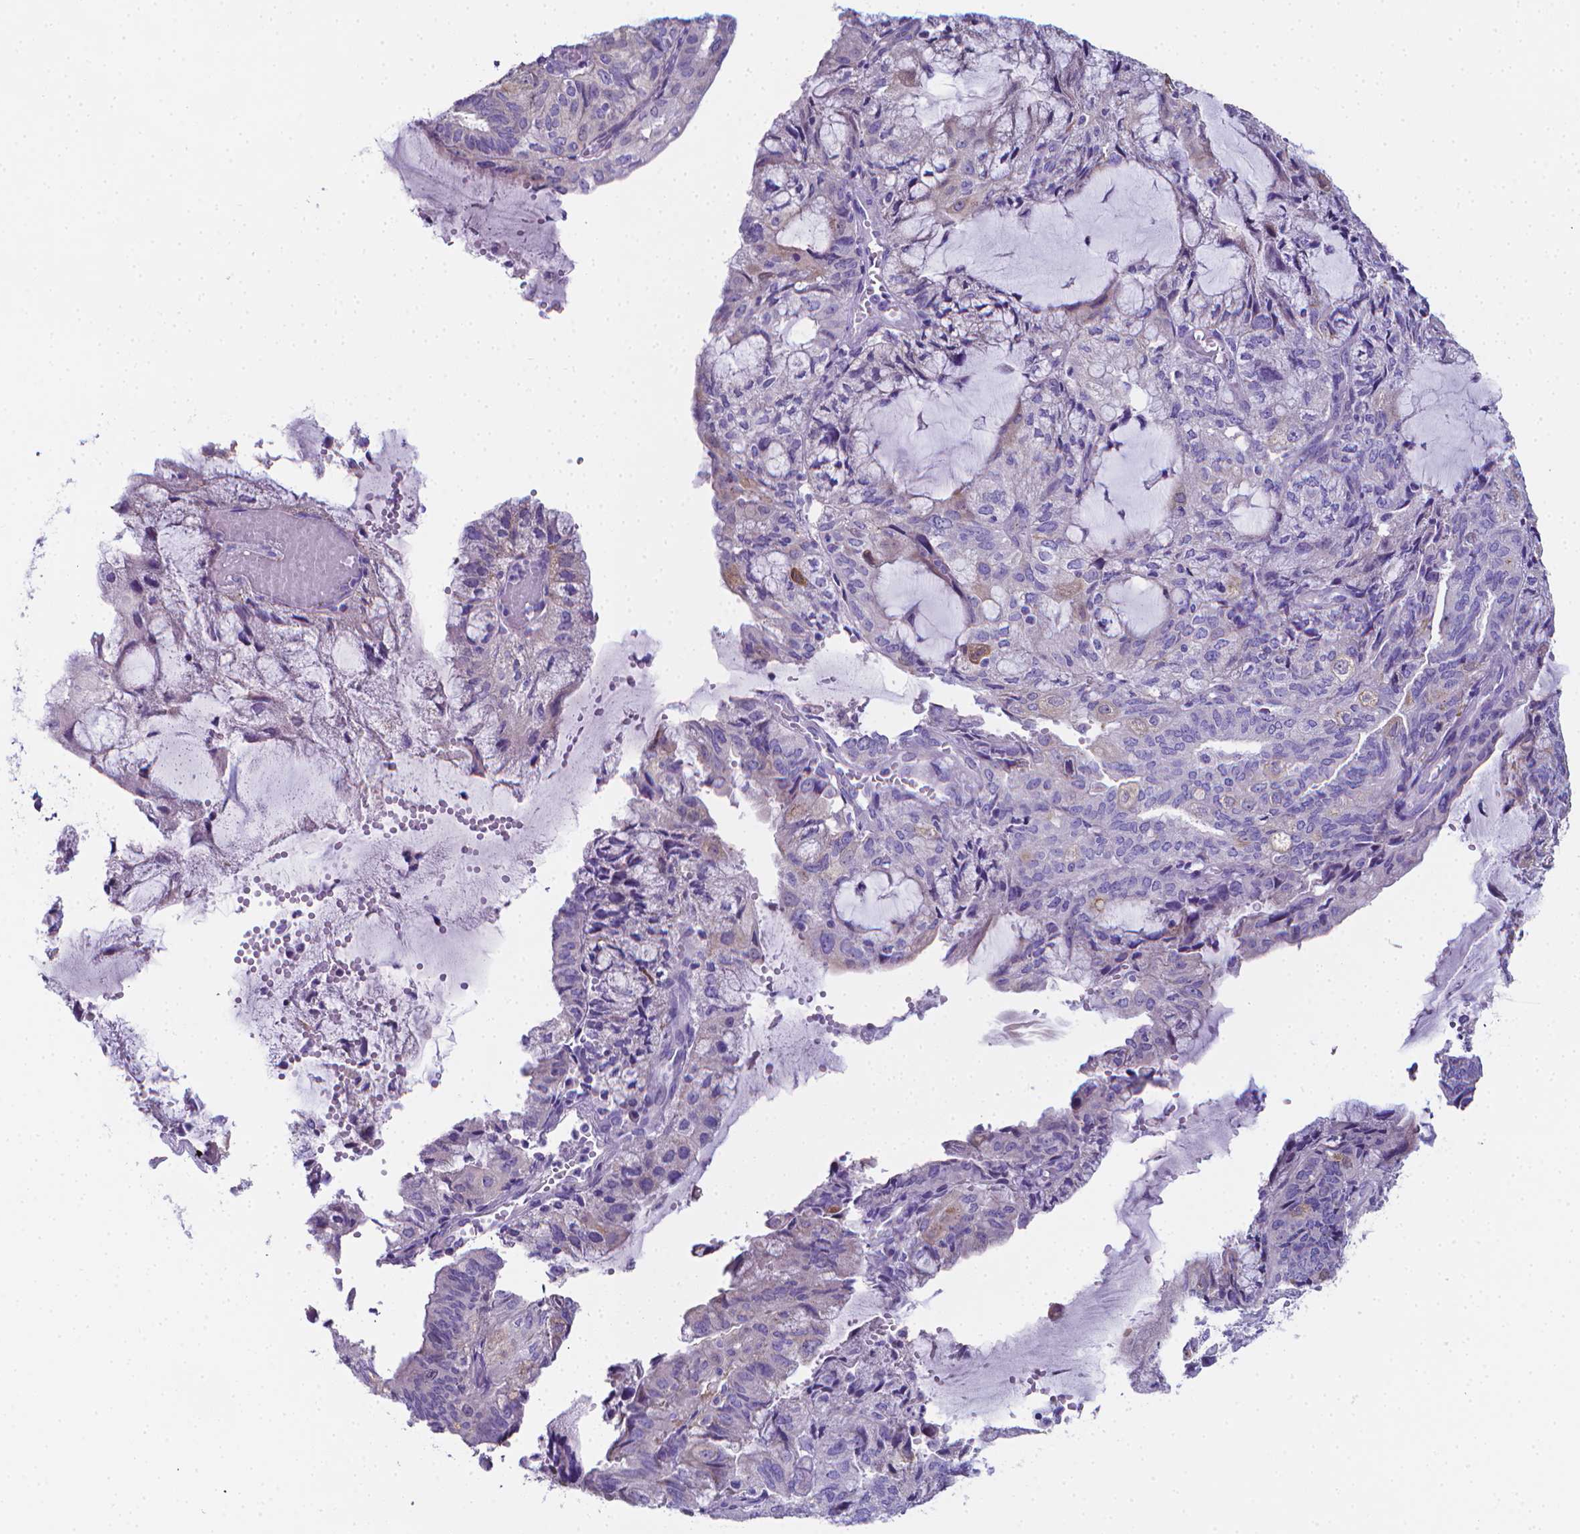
{"staining": {"intensity": "negative", "quantity": "none", "location": "none"}, "tissue": "endometrial cancer", "cell_type": "Tumor cells", "image_type": "cancer", "snomed": [{"axis": "morphology", "description": "Adenocarcinoma, NOS"}, {"axis": "topography", "description": "Endometrium"}], "caption": "IHC photomicrograph of endometrial cancer stained for a protein (brown), which shows no positivity in tumor cells.", "gene": "LRRC73", "patient": {"sex": "female", "age": 81}}